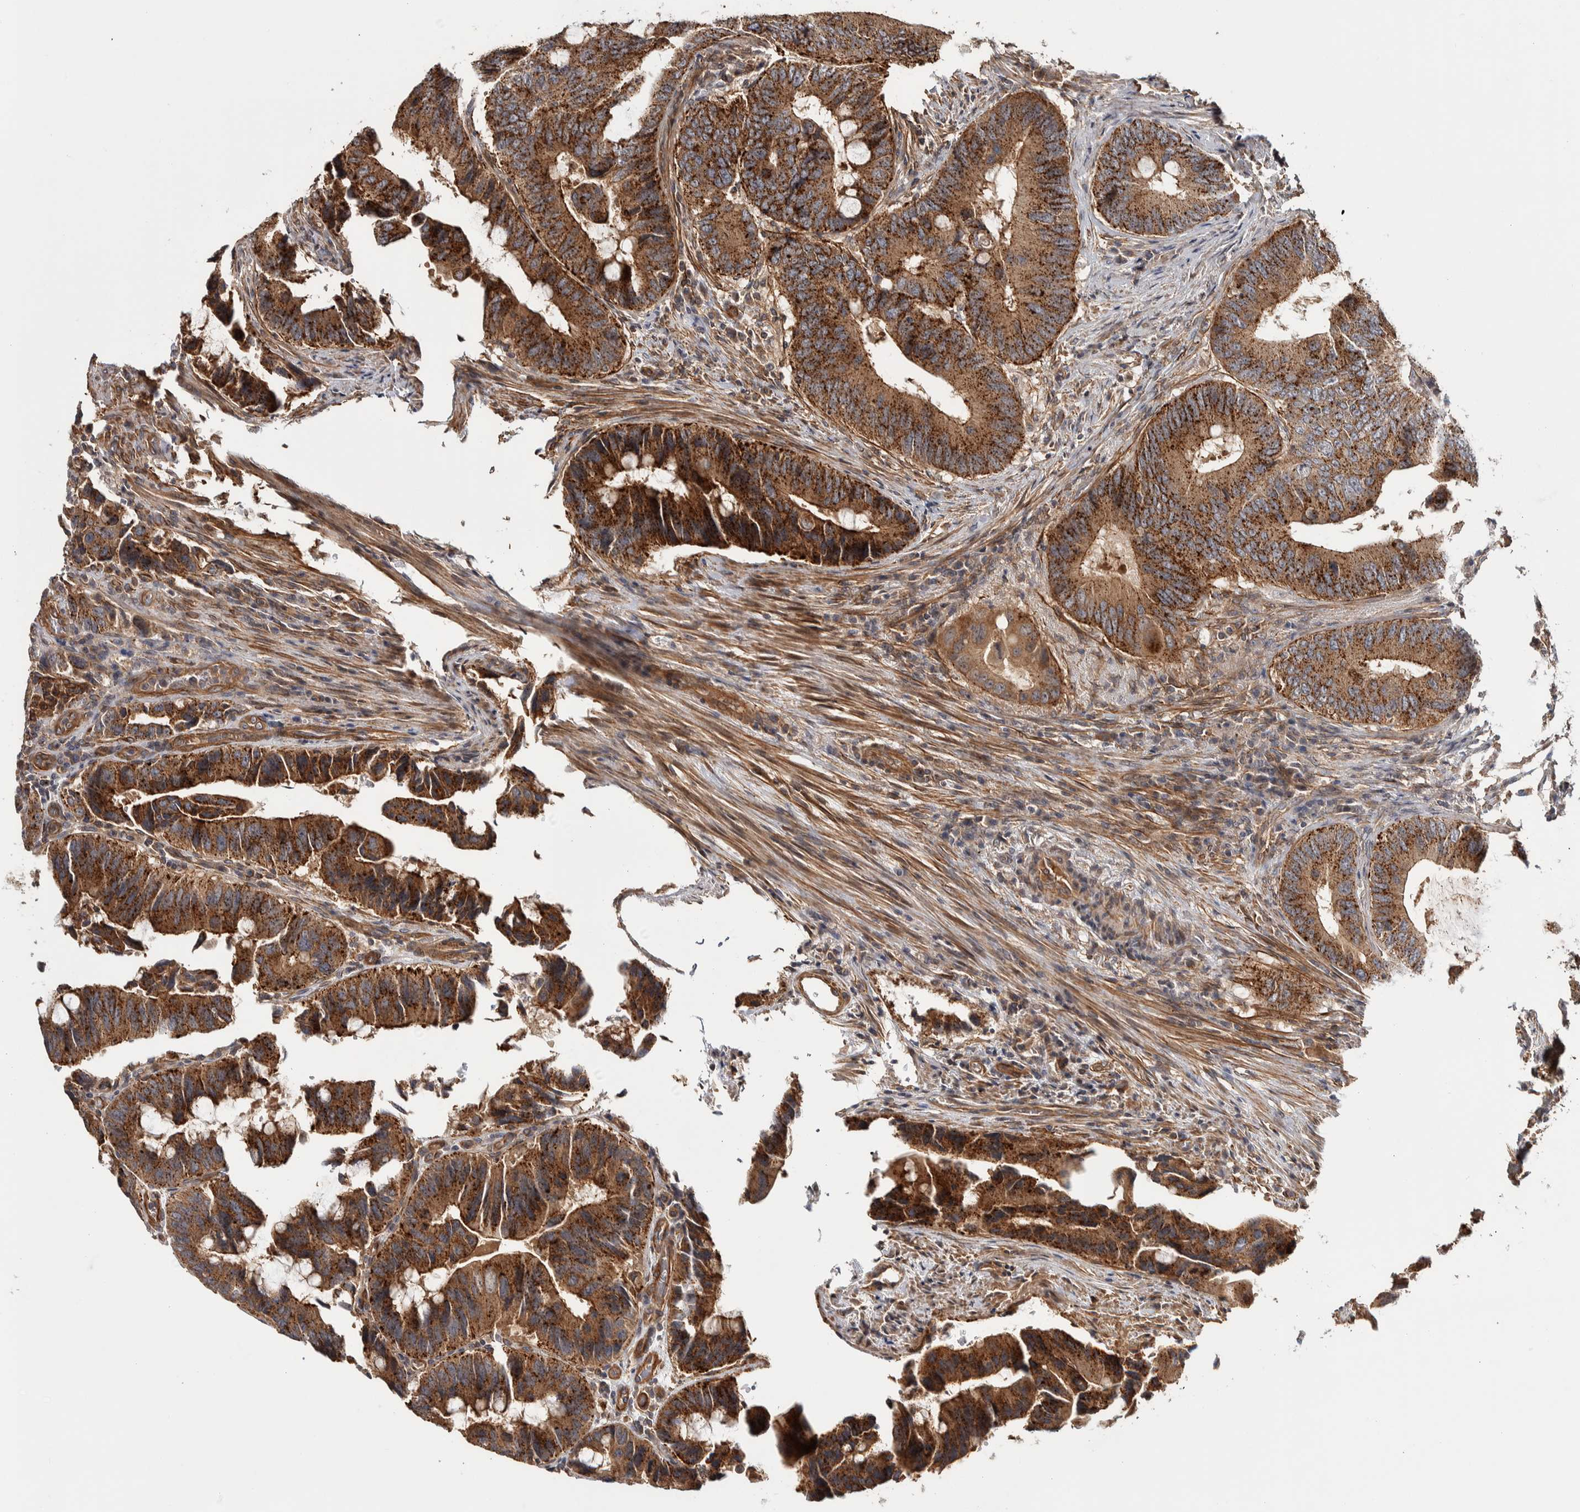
{"staining": {"intensity": "strong", "quantity": ">75%", "location": "cytoplasmic/membranous"}, "tissue": "colorectal cancer", "cell_type": "Tumor cells", "image_type": "cancer", "snomed": [{"axis": "morphology", "description": "Adenocarcinoma, NOS"}, {"axis": "topography", "description": "Colon"}], "caption": "Brown immunohistochemical staining in human adenocarcinoma (colorectal) displays strong cytoplasmic/membranous staining in about >75% of tumor cells. Immunohistochemistry (ihc) stains the protein of interest in brown and the nuclei are stained blue.", "gene": "CHMP4C", "patient": {"sex": "male", "age": 71}}